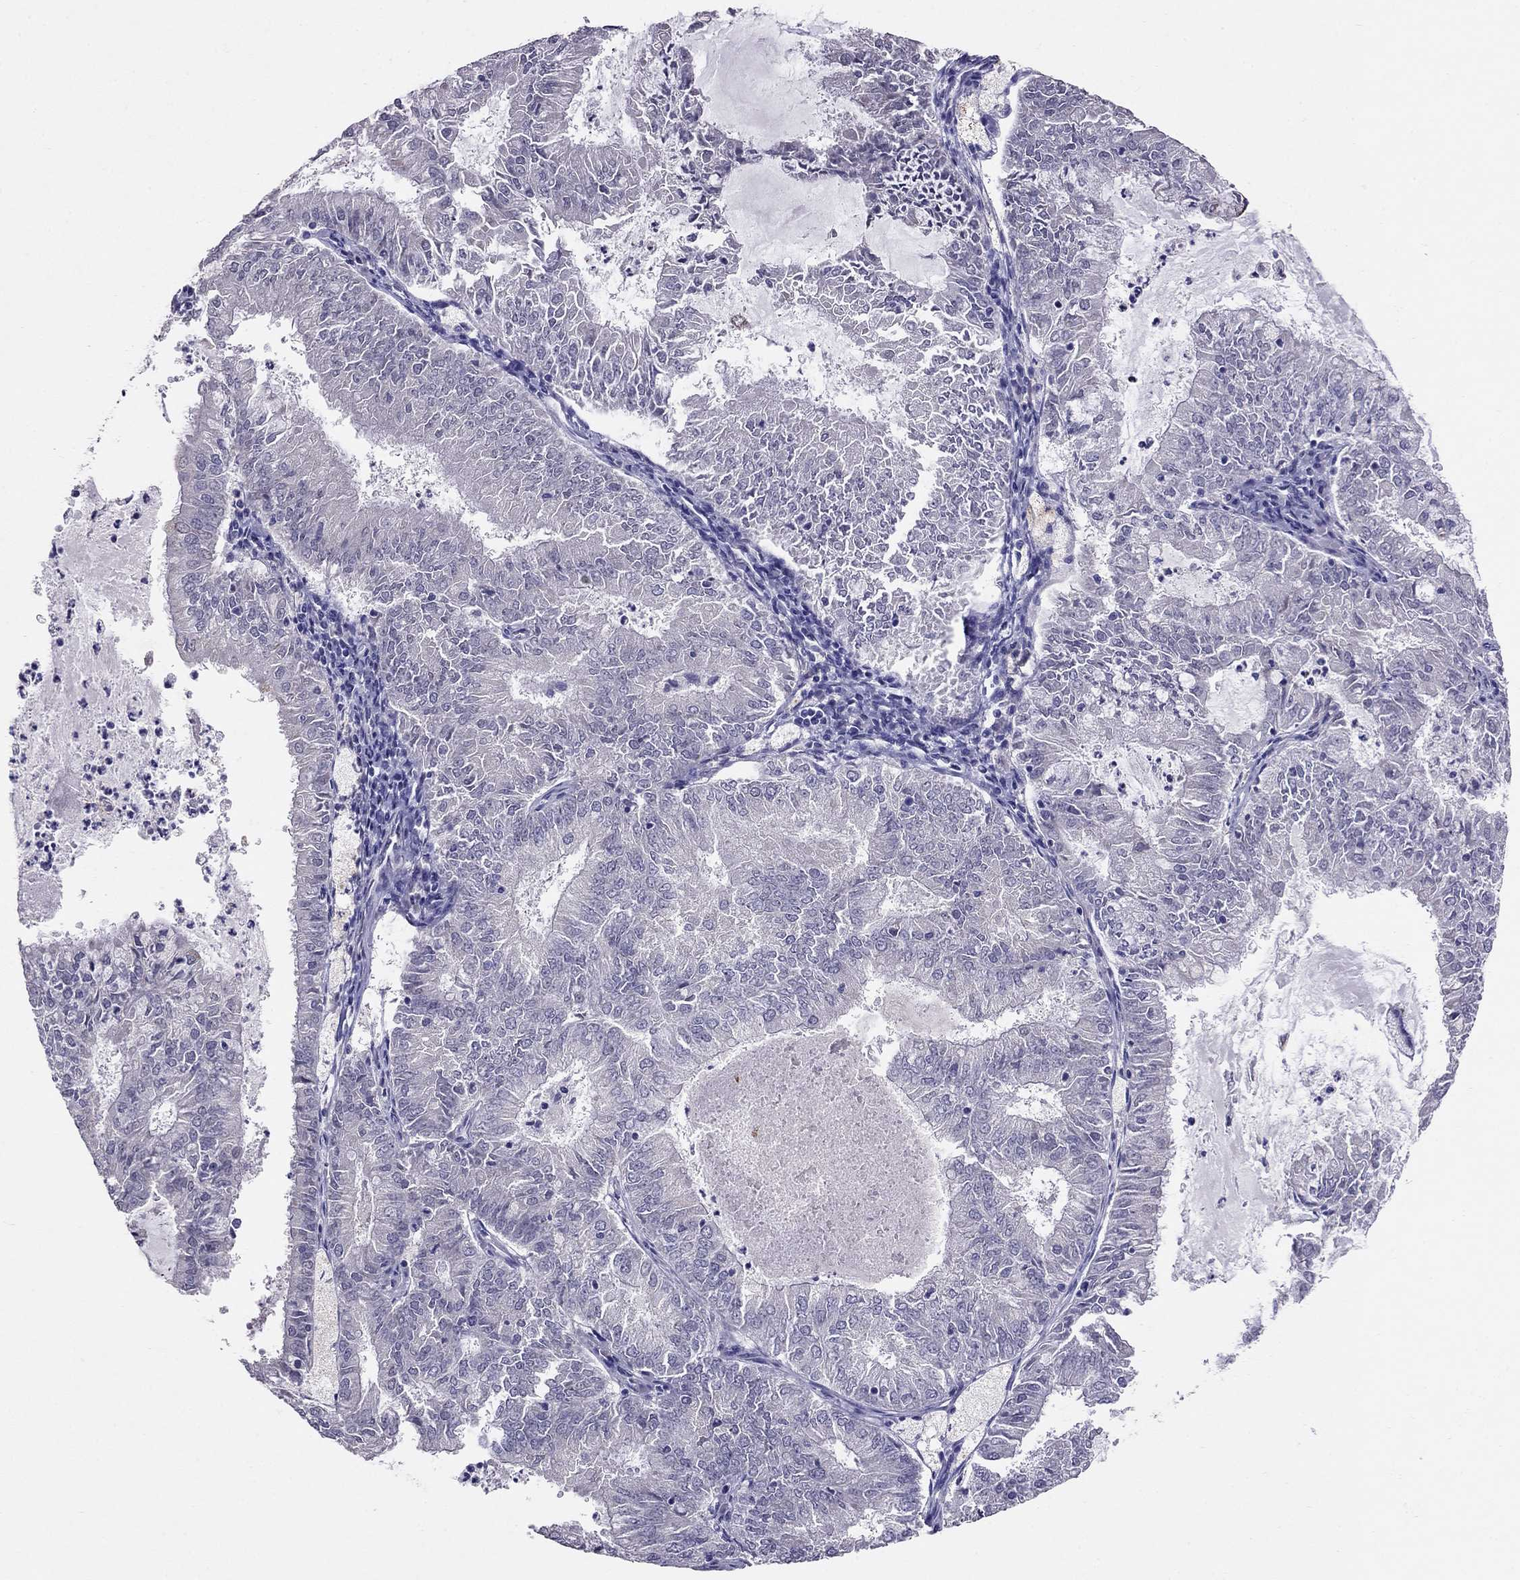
{"staining": {"intensity": "negative", "quantity": "none", "location": "none"}, "tissue": "endometrial cancer", "cell_type": "Tumor cells", "image_type": "cancer", "snomed": [{"axis": "morphology", "description": "Adenocarcinoma, NOS"}, {"axis": "topography", "description": "Endometrium"}], "caption": "Immunohistochemical staining of human endometrial cancer (adenocarcinoma) demonstrates no significant positivity in tumor cells.", "gene": "MYO3B", "patient": {"sex": "female", "age": 57}}